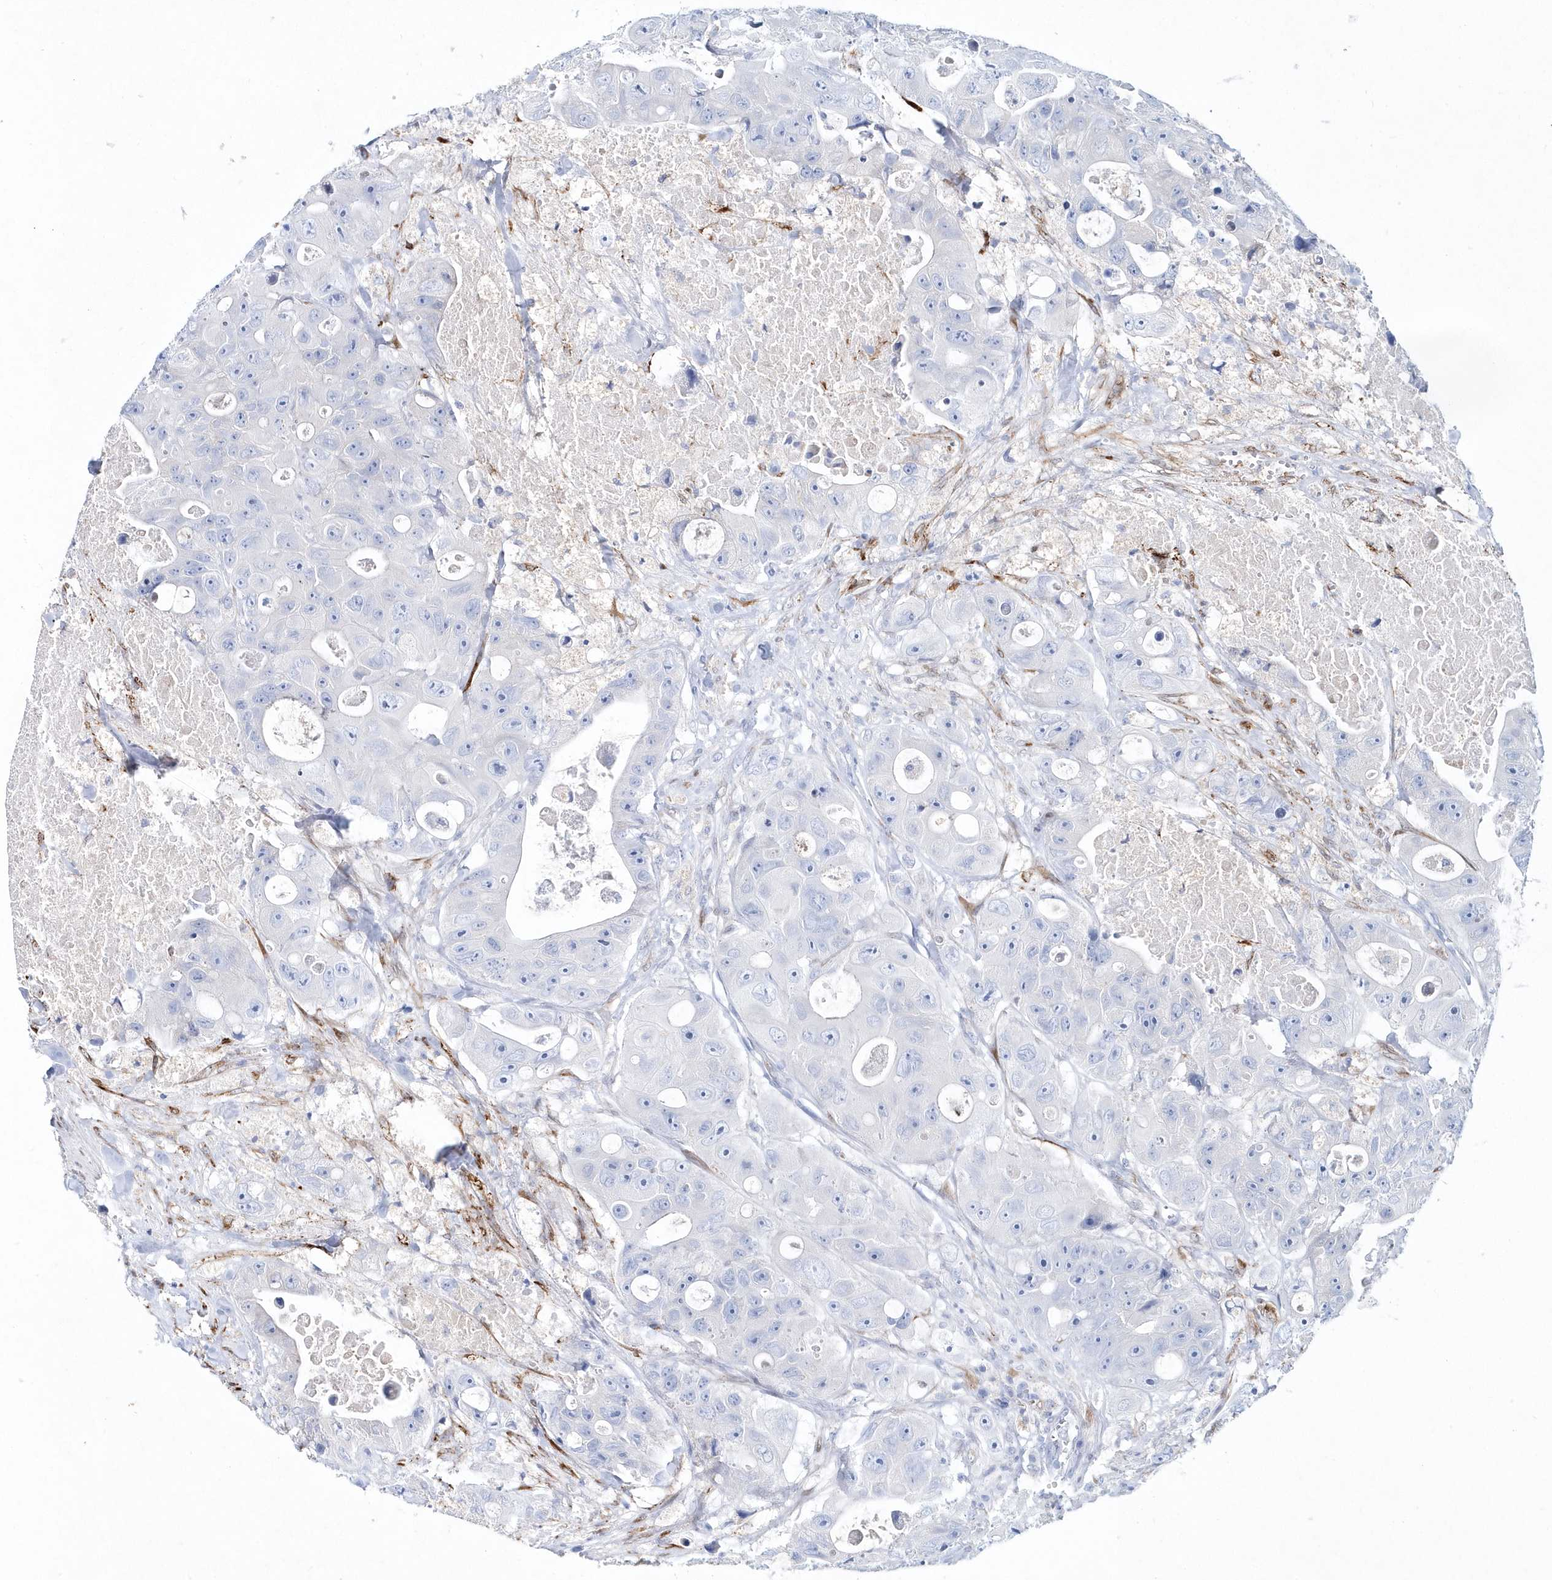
{"staining": {"intensity": "negative", "quantity": "none", "location": "none"}, "tissue": "colorectal cancer", "cell_type": "Tumor cells", "image_type": "cancer", "snomed": [{"axis": "morphology", "description": "Adenocarcinoma, NOS"}, {"axis": "topography", "description": "Colon"}], "caption": "Adenocarcinoma (colorectal) was stained to show a protein in brown. There is no significant expression in tumor cells.", "gene": "SPINK7", "patient": {"sex": "female", "age": 46}}